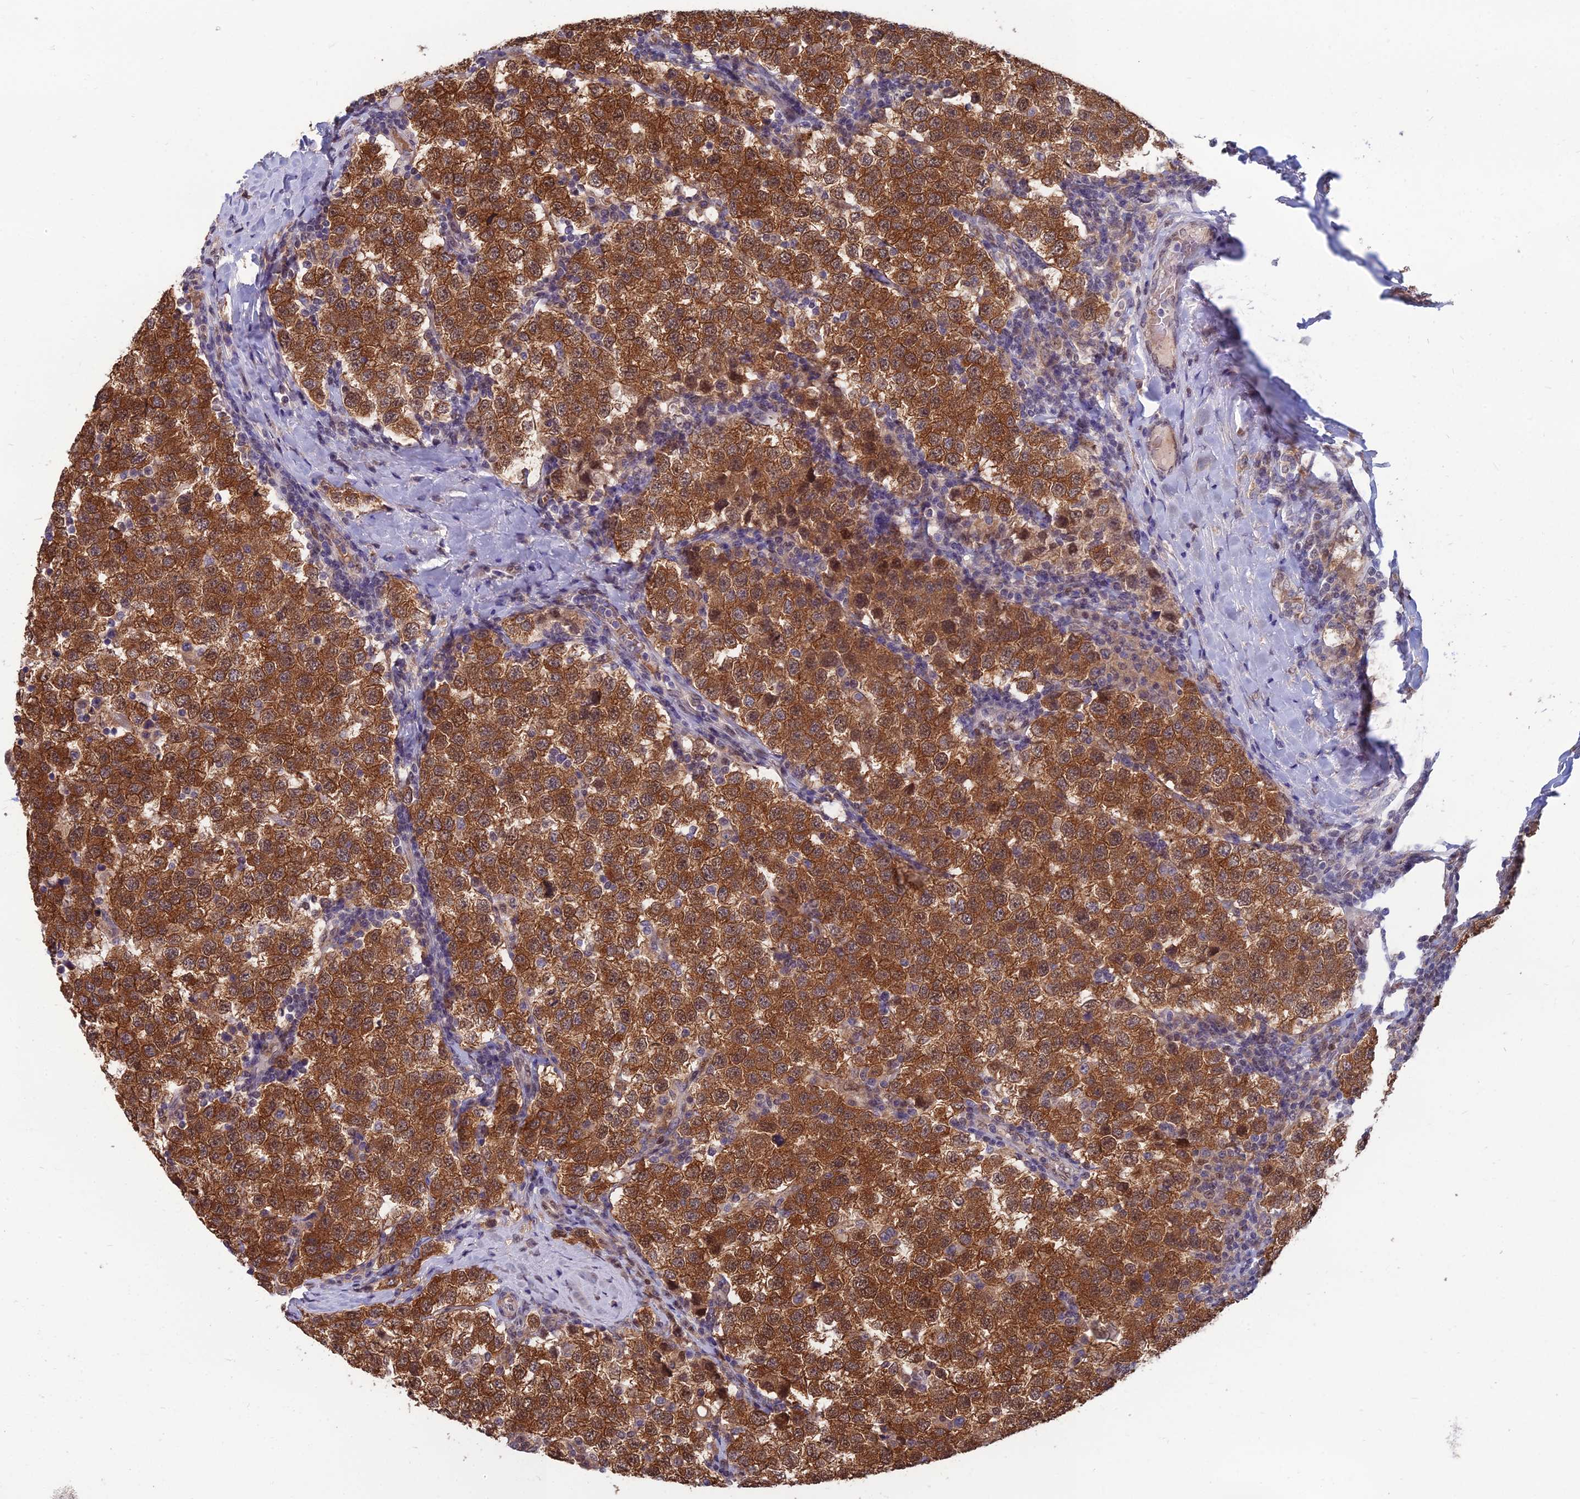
{"staining": {"intensity": "moderate", "quantity": ">75%", "location": "cytoplasmic/membranous,nuclear"}, "tissue": "testis cancer", "cell_type": "Tumor cells", "image_type": "cancer", "snomed": [{"axis": "morphology", "description": "Seminoma, NOS"}, {"axis": "topography", "description": "Testis"}], "caption": "Testis cancer tissue exhibits moderate cytoplasmic/membranous and nuclear expression in about >75% of tumor cells", "gene": "NR4A3", "patient": {"sex": "male", "age": 34}}